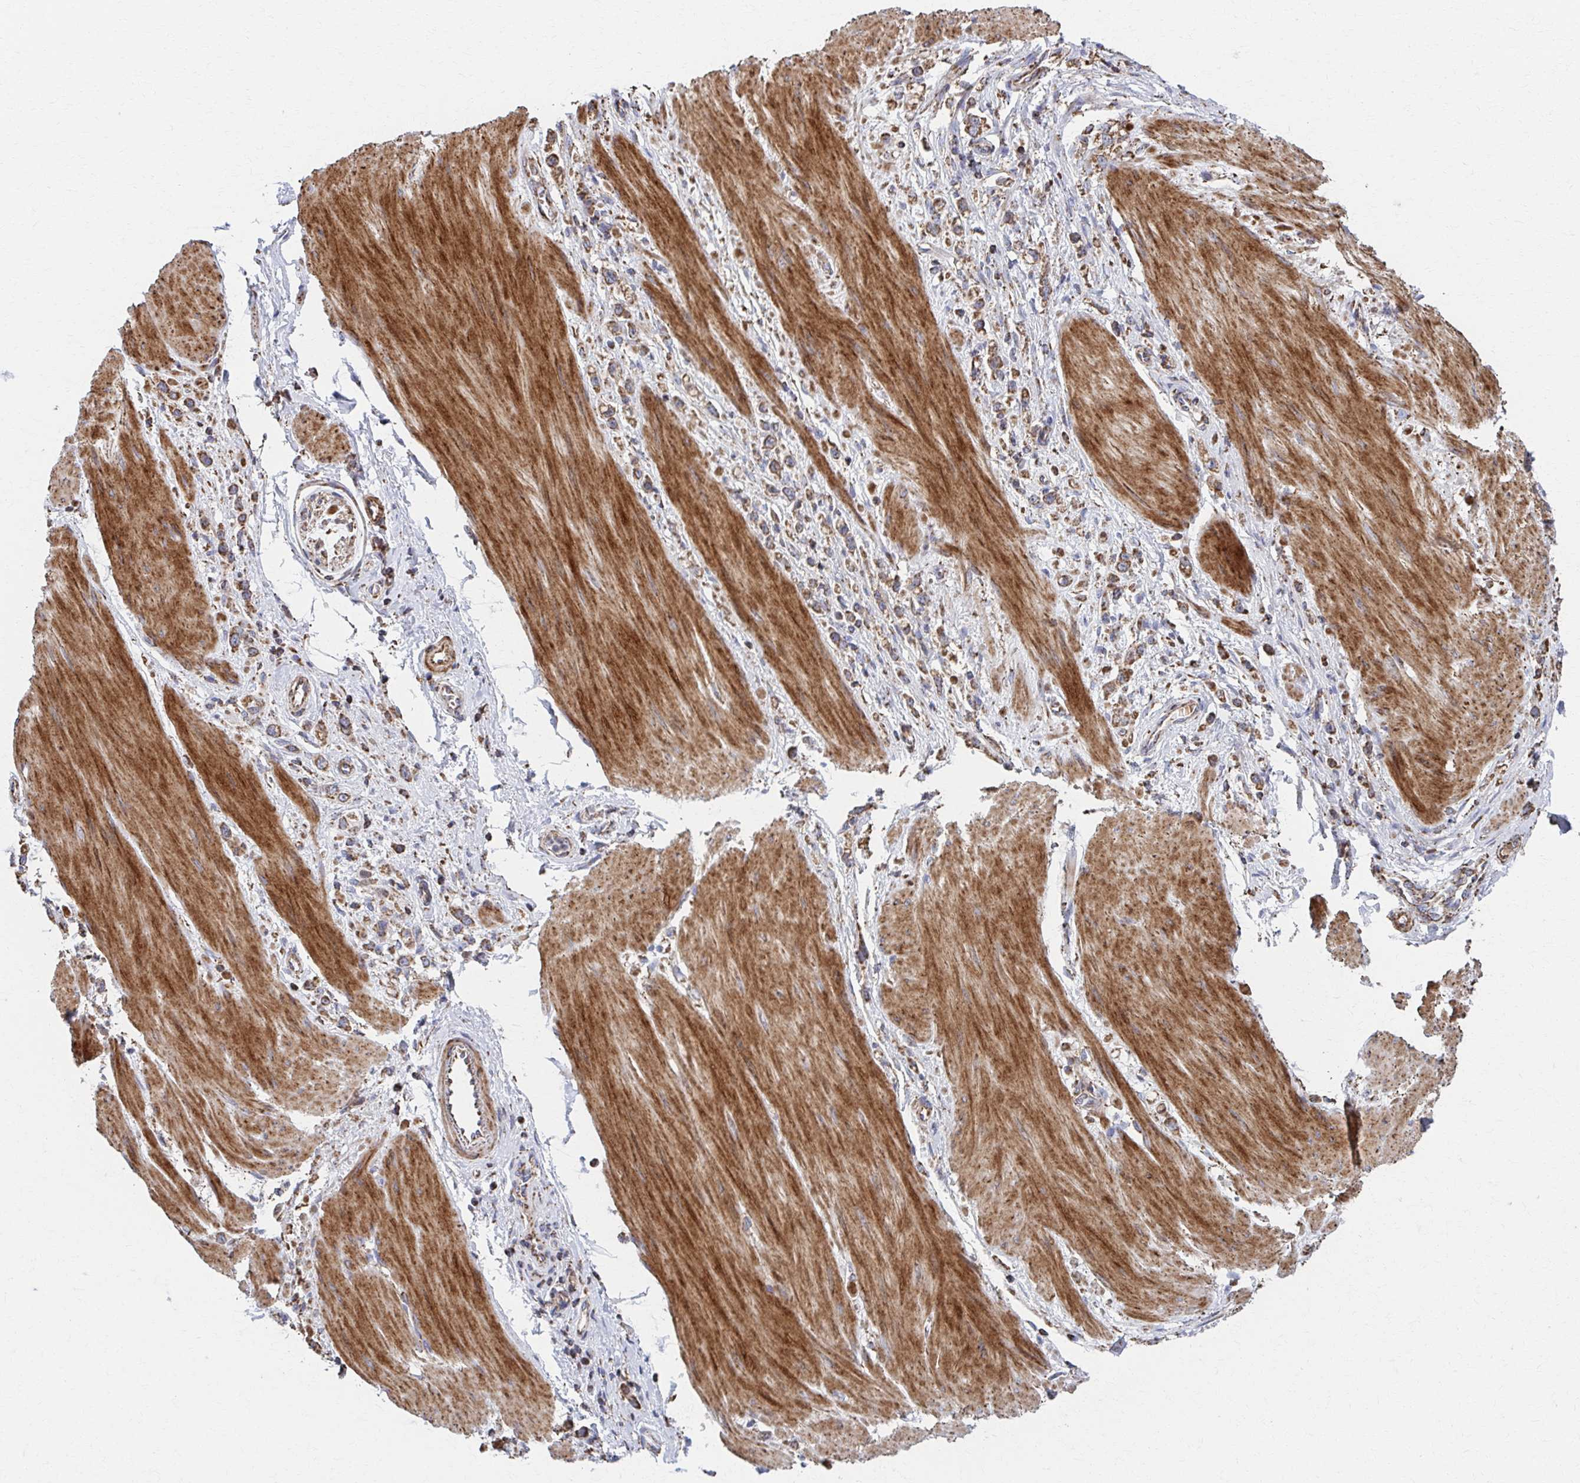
{"staining": {"intensity": "moderate", "quantity": ">75%", "location": "cytoplasmic/membranous"}, "tissue": "stomach cancer", "cell_type": "Tumor cells", "image_type": "cancer", "snomed": [{"axis": "morphology", "description": "Adenocarcinoma, NOS"}, {"axis": "topography", "description": "Stomach"}], "caption": "Adenocarcinoma (stomach) was stained to show a protein in brown. There is medium levels of moderate cytoplasmic/membranous expression in approximately >75% of tumor cells. The protein of interest is stained brown, and the nuclei are stained in blue (DAB (3,3'-diaminobenzidine) IHC with brightfield microscopy, high magnification).", "gene": "SAT1", "patient": {"sex": "female", "age": 65}}